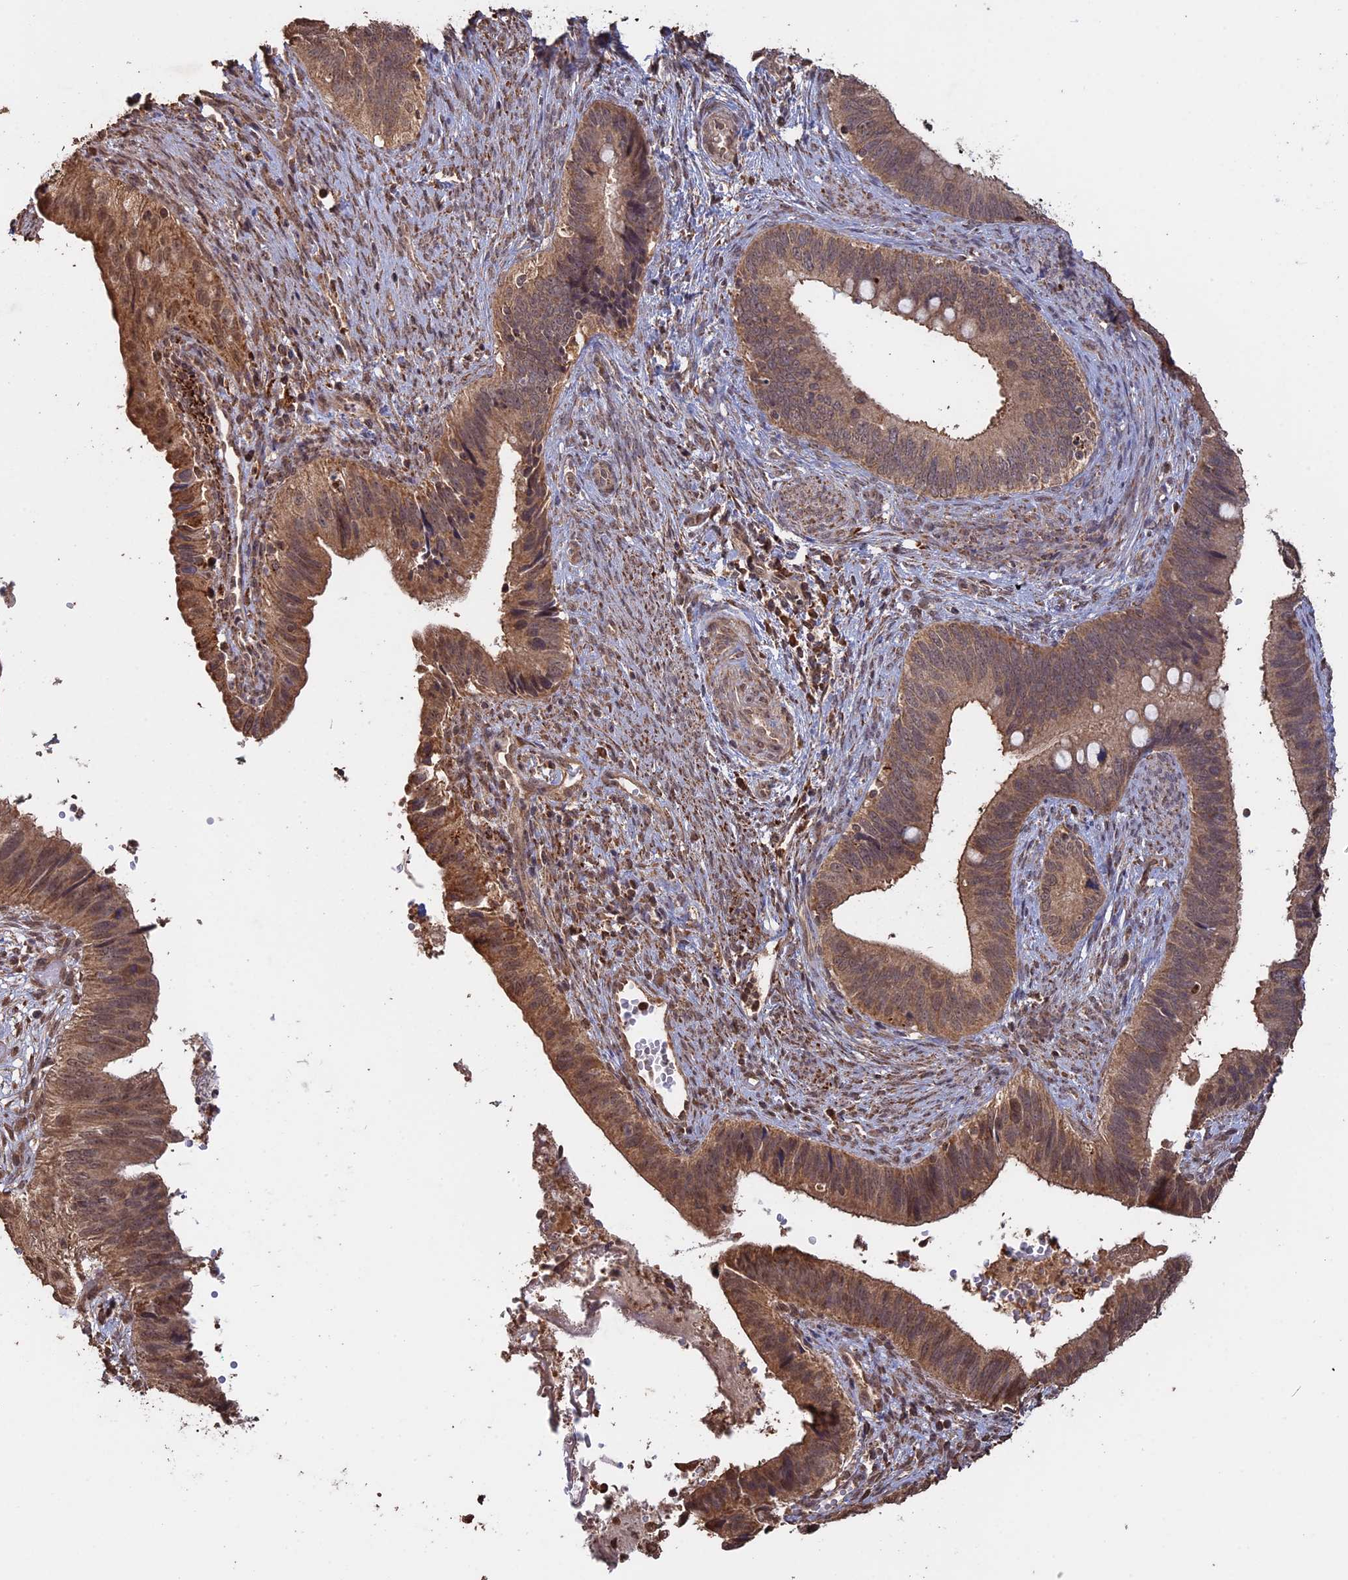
{"staining": {"intensity": "moderate", "quantity": ">75%", "location": "cytoplasmic/membranous,nuclear"}, "tissue": "cervical cancer", "cell_type": "Tumor cells", "image_type": "cancer", "snomed": [{"axis": "morphology", "description": "Adenocarcinoma, NOS"}, {"axis": "topography", "description": "Cervix"}], "caption": "A brown stain shows moderate cytoplasmic/membranous and nuclear staining of a protein in adenocarcinoma (cervical) tumor cells.", "gene": "FAM210B", "patient": {"sex": "female", "age": 42}}